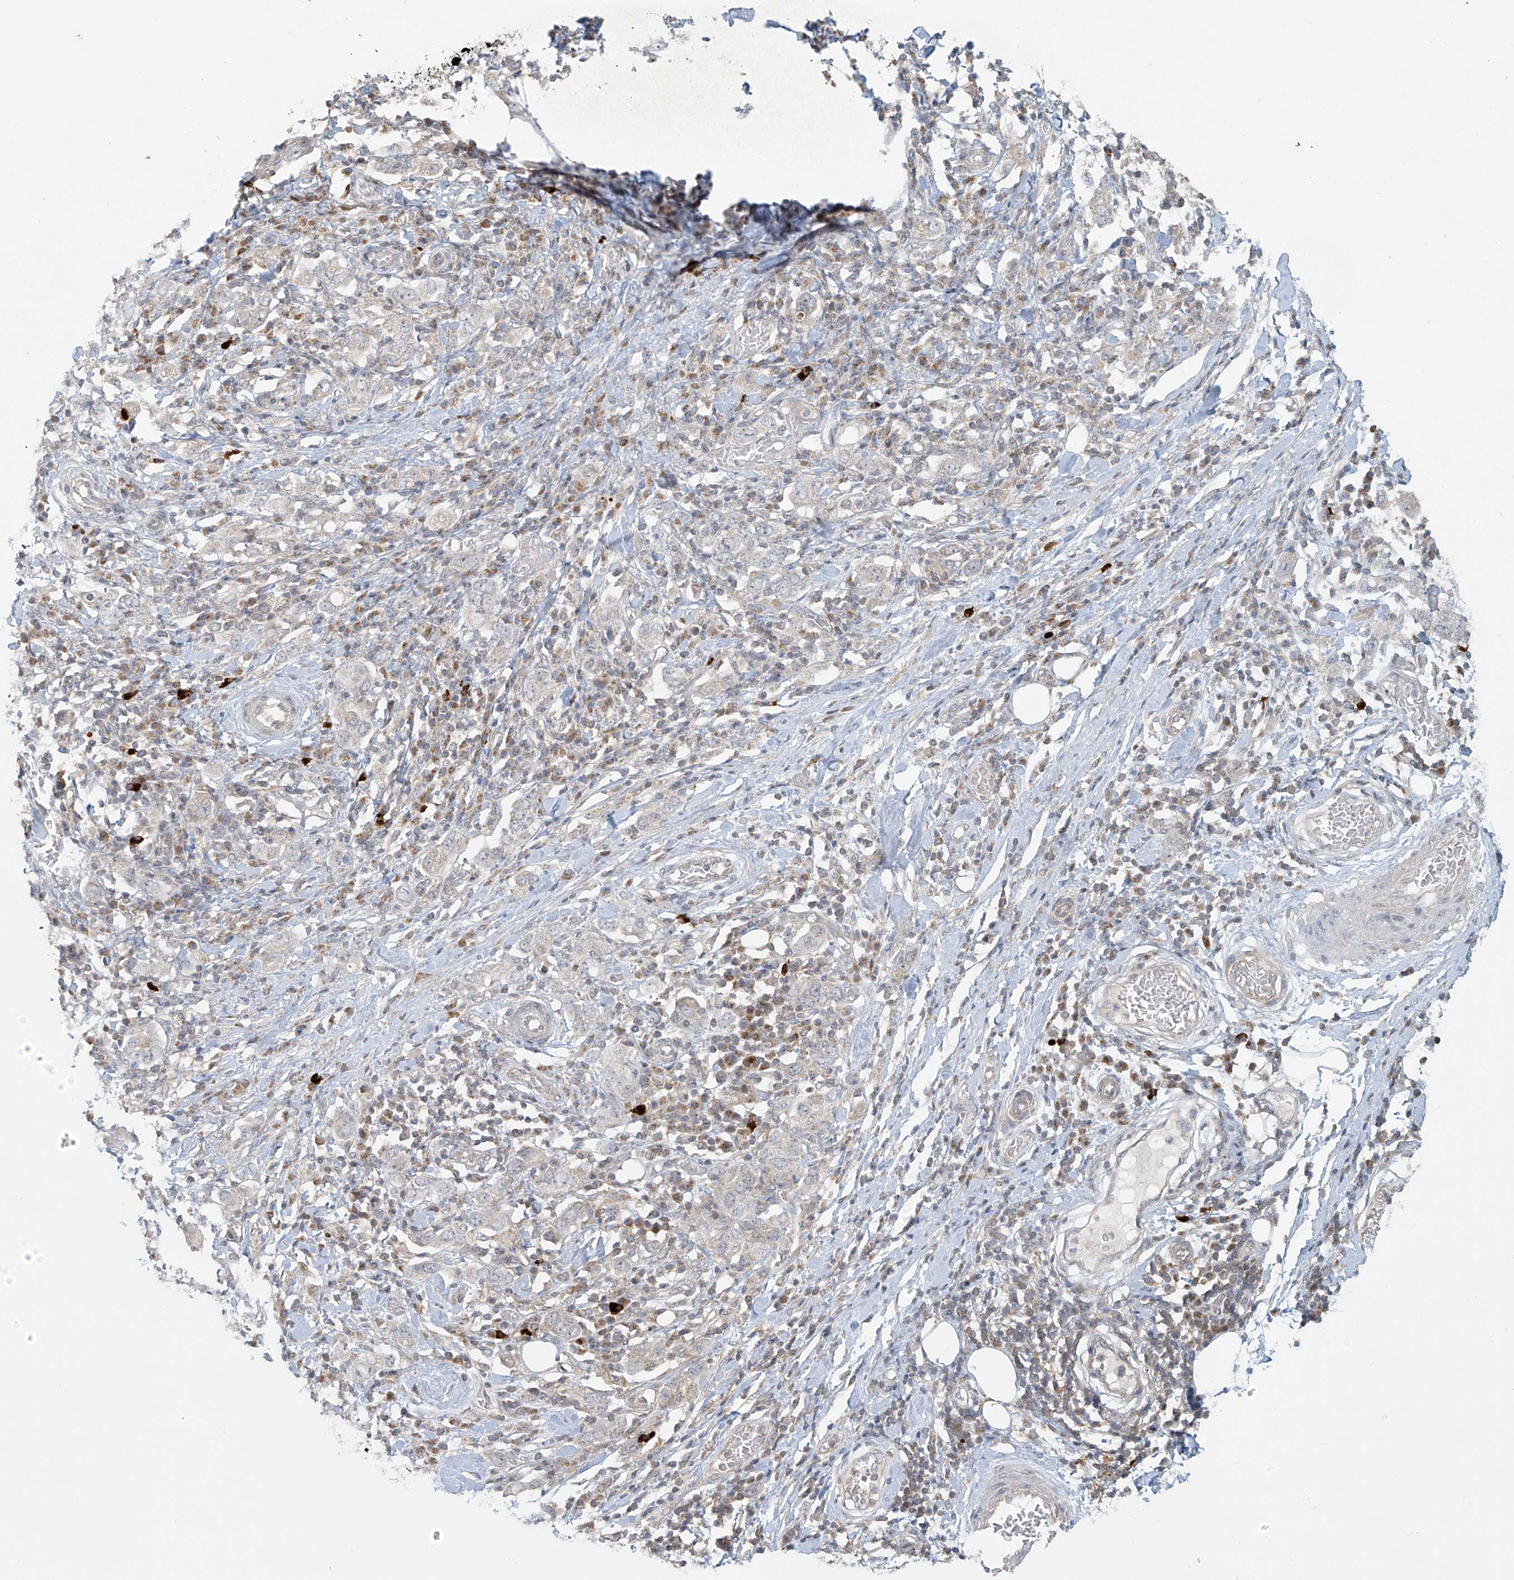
{"staining": {"intensity": "negative", "quantity": "none", "location": "none"}, "tissue": "stomach cancer", "cell_type": "Tumor cells", "image_type": "cancer", "snomed": [{"axis": "morphology", "description": "Adenocarcinoma, NOS"}, {"axis": "topography", "description": "Stomach, upper"}], "caption": "Photomicrograph shows no significant protein positivity in tumor cells of adenocarcinoma (stomach).", "gene": "HDDC2", "patient": {"sex": "male", "age": 62}}